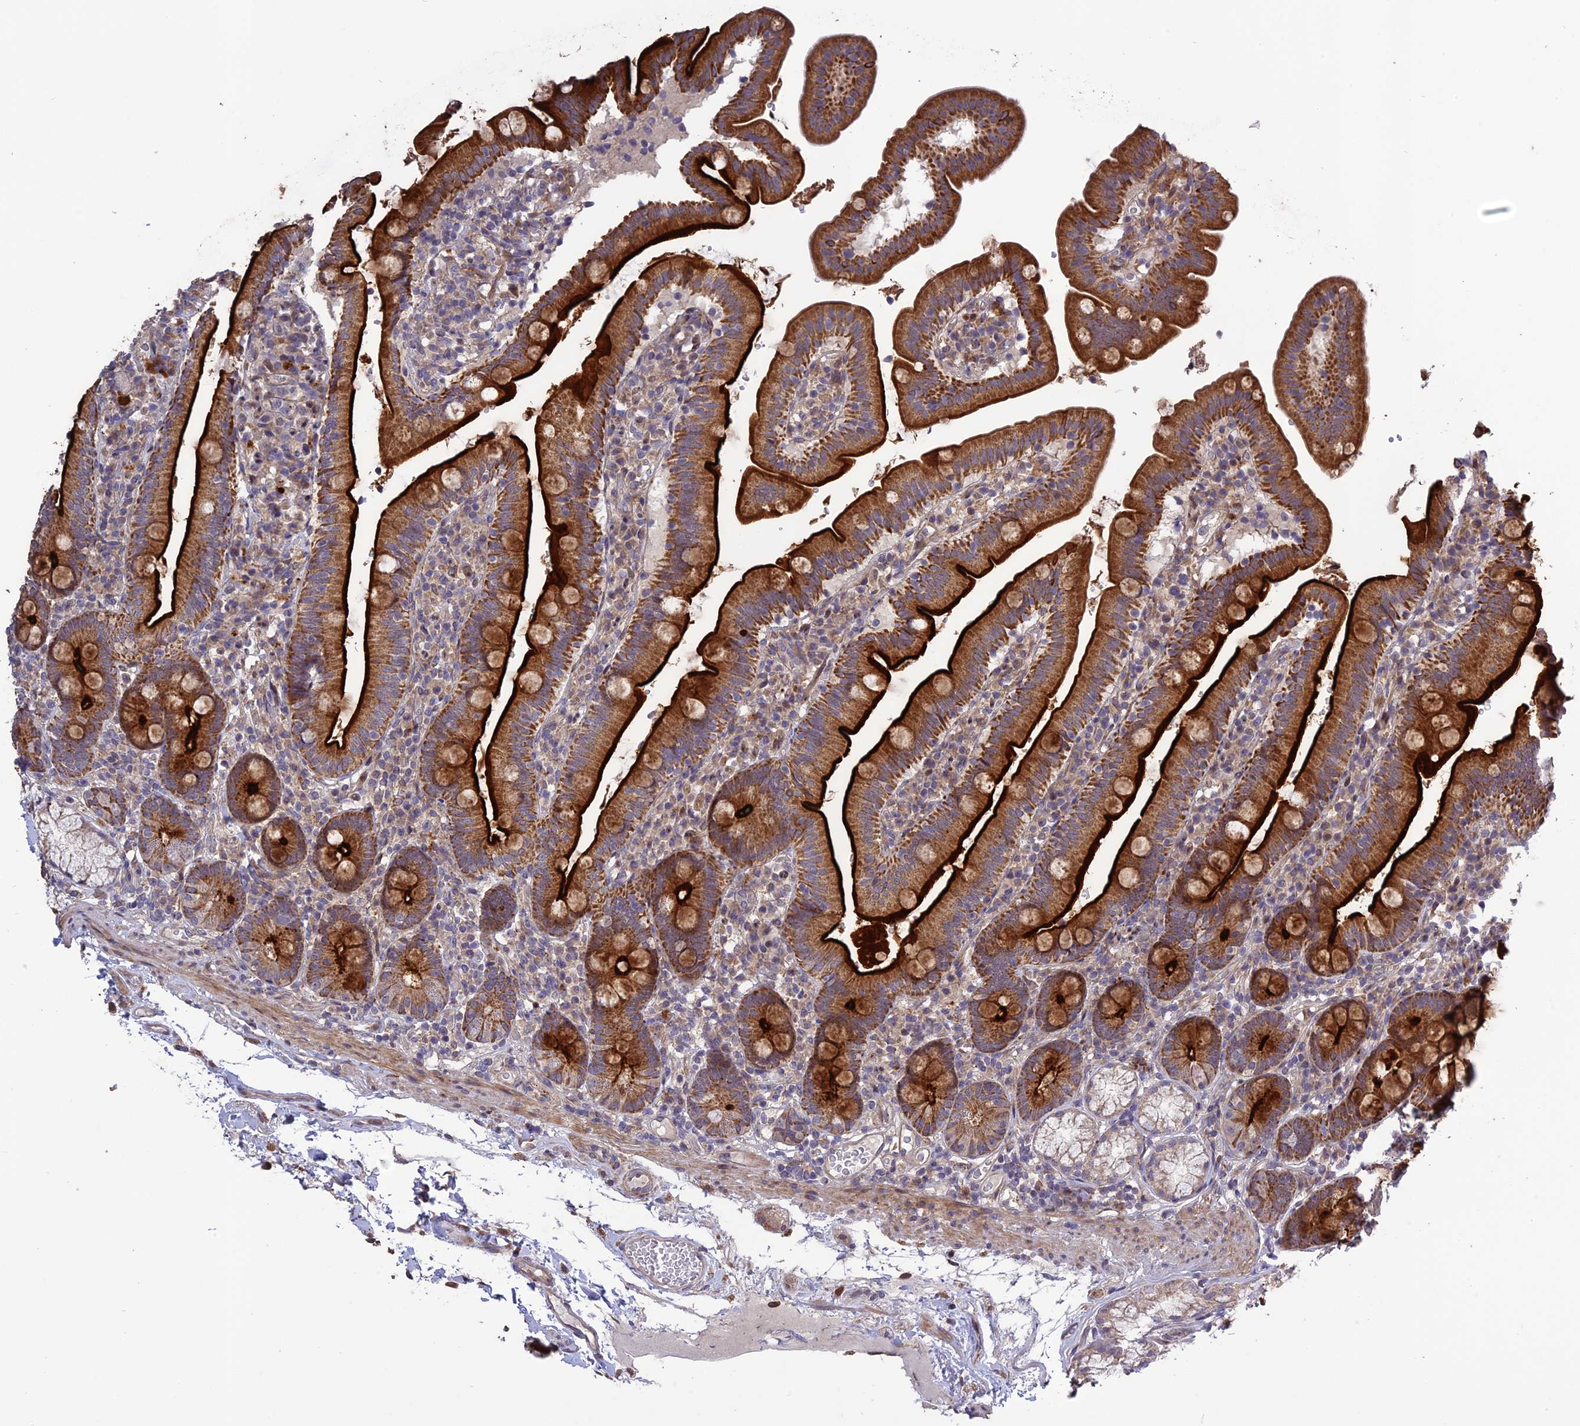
{"staining": {"intensity": "strong", "quantity": ">75%", "location": "cytoplasmic/membranous"}, "tissue": "duodenum", "cell_type": "Glandular cells", "image_type": "normal", "snomed": [{"axis": "morphology", "description": "Normal tissue, NOS"}, {"axis": "topography", "description": "Duodenum"}], "caption": "Immunohistochemical staining of benign duodenum displays >75% levels of strong cytoplasmic/membranous protein positivity in approximately >75% of glandular cells. The staining is performed using DAB (3,3'-diaminobenzidine) brown chromogen to label protein expression. The nuclei are counter-stained blue using hematoxylin.", "gene": "SPG21", "patient": {"sex": "female", "age": 67}}